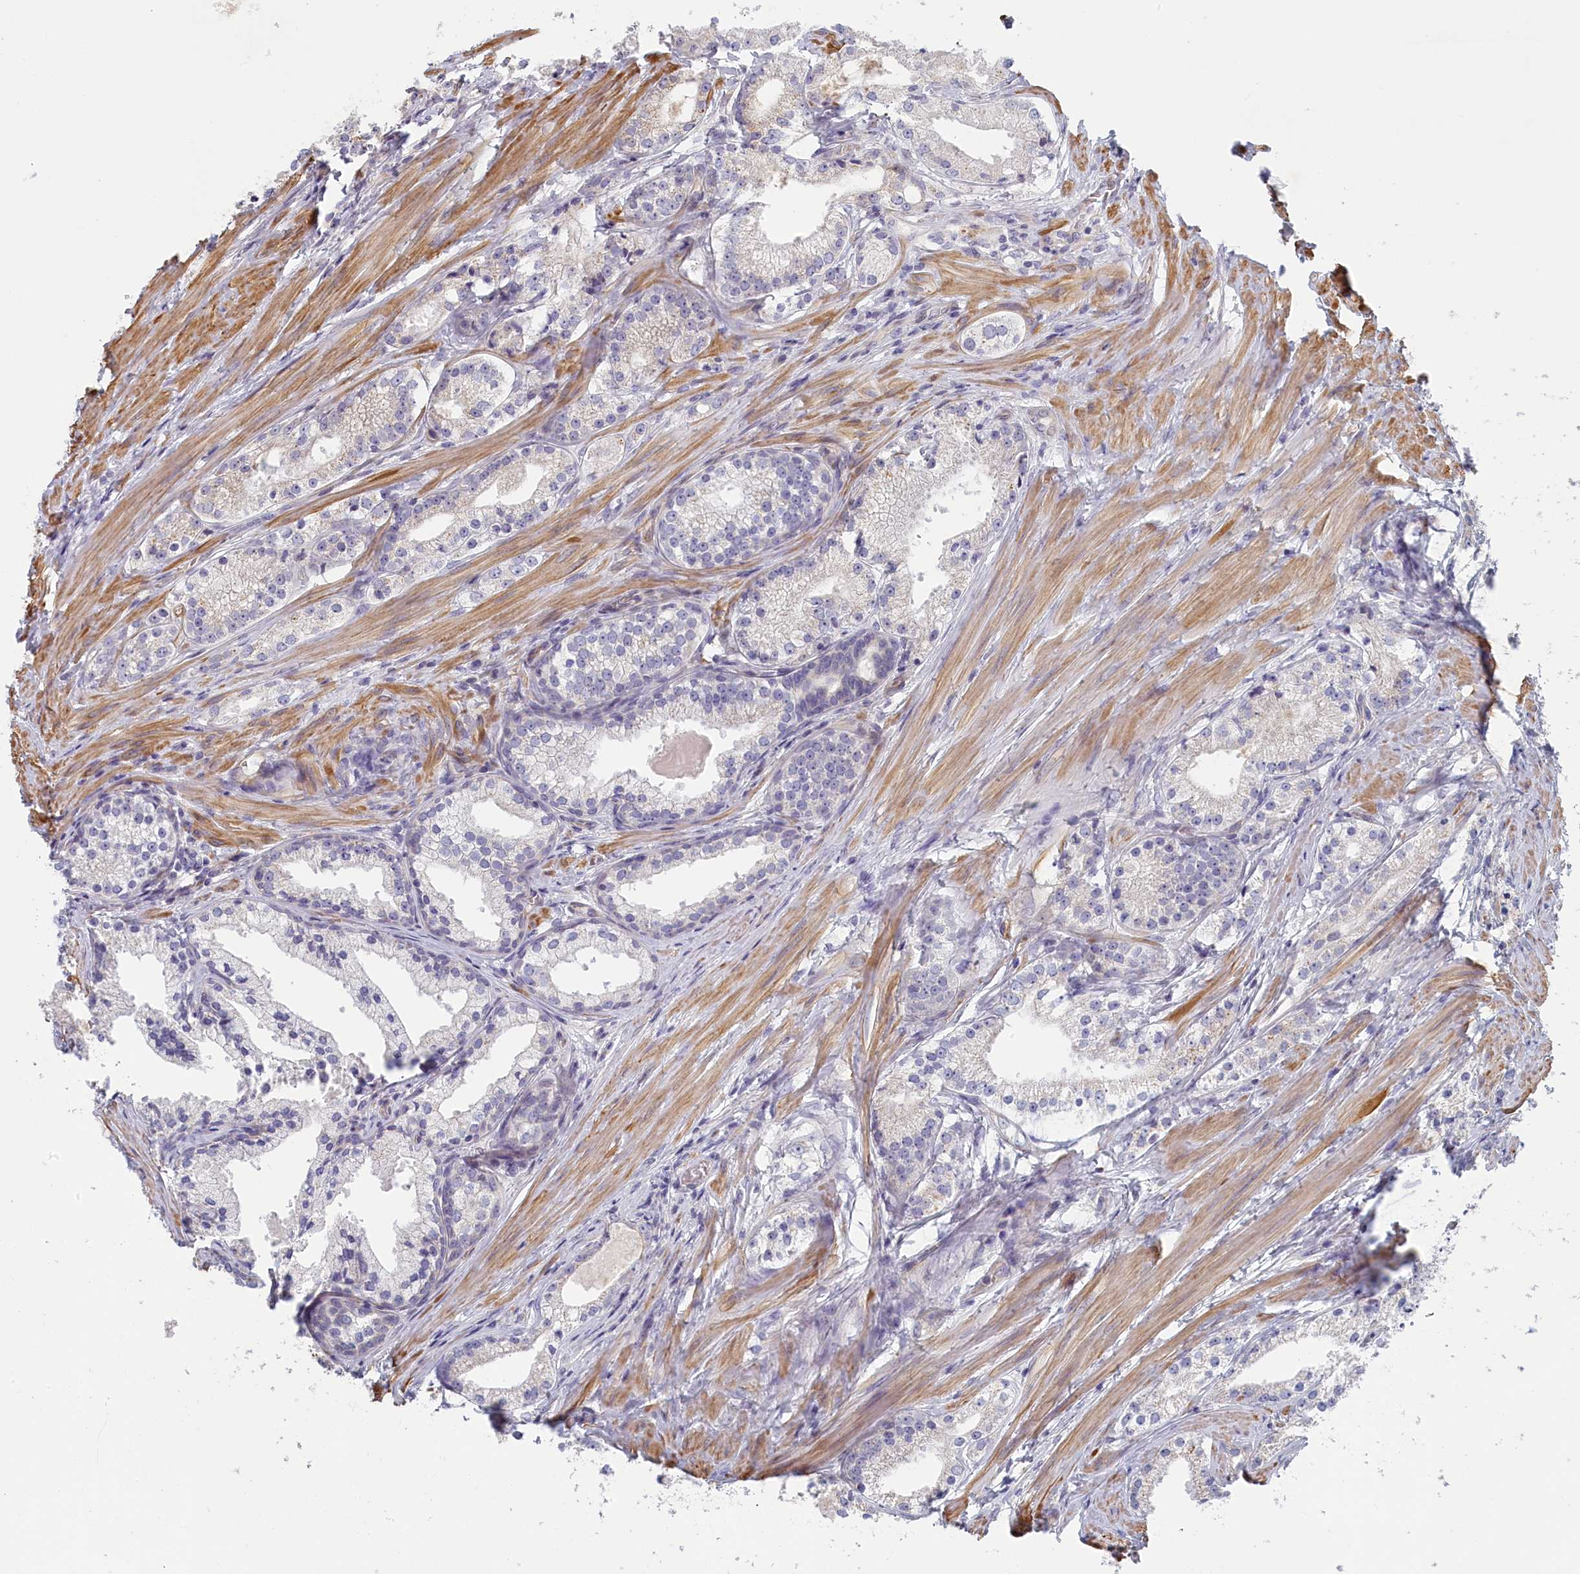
{"staining": {"intensity": "negative", "quantity": "none", "location": "none"}, "tissue": "prostate cancer", "cell_type": "Tumor cells", "image_type": "cancer", "snomed": [{"axis": "morphology", "description": "Adenocarcinoma, Low grade"}, {"axis": "topography", "description": "Prostate"}], "caption": "Immunohistochemistry micrograph of neoplastic tissue: human prostate cancer stained with DAB (3,3'-diaminobenzidine) exhibits no significant protein expression in tumor cells.", "gene": "INTS4", "patient": {"sex": "male", "age": 57}}